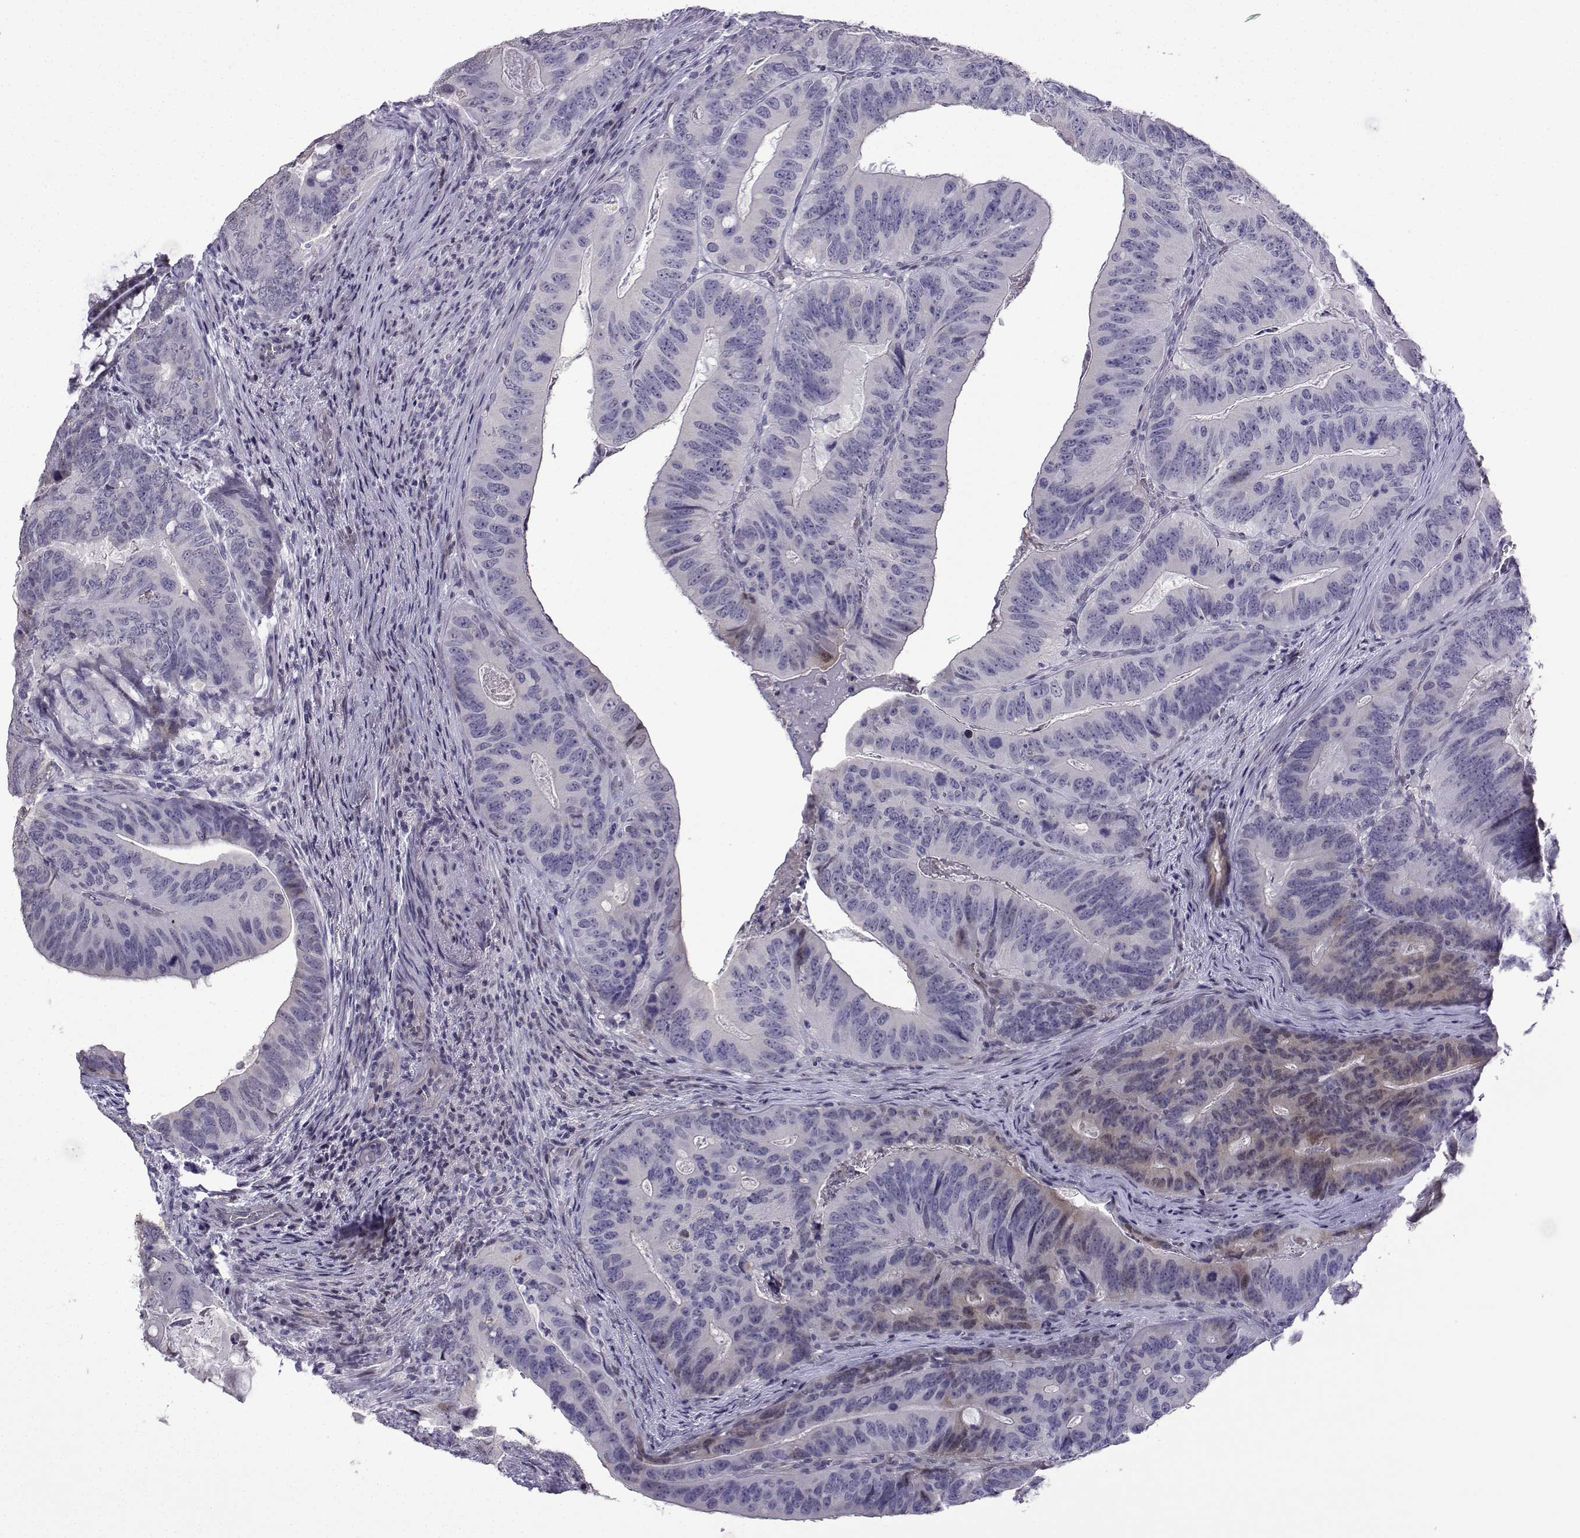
{"staining": {"intensity": "weak", "quantity": "<25%", "location": "cytoplasmic/membranous"}, "tissue": "colorectal cancer", "cell_type": "Tumor cells", "image_type": "cancer", "snomed": [{"axis": "morphology", "description": "Adenocarcinoma, NOS"}, {"axis": "topography", "description": "Colon"}], "caption": "The photomicrograph shows no staining of tumor cells in colorectal adenocarcinoma.", "gene": "CFAP70", "patient": {"sex": "male", "age": 79}}